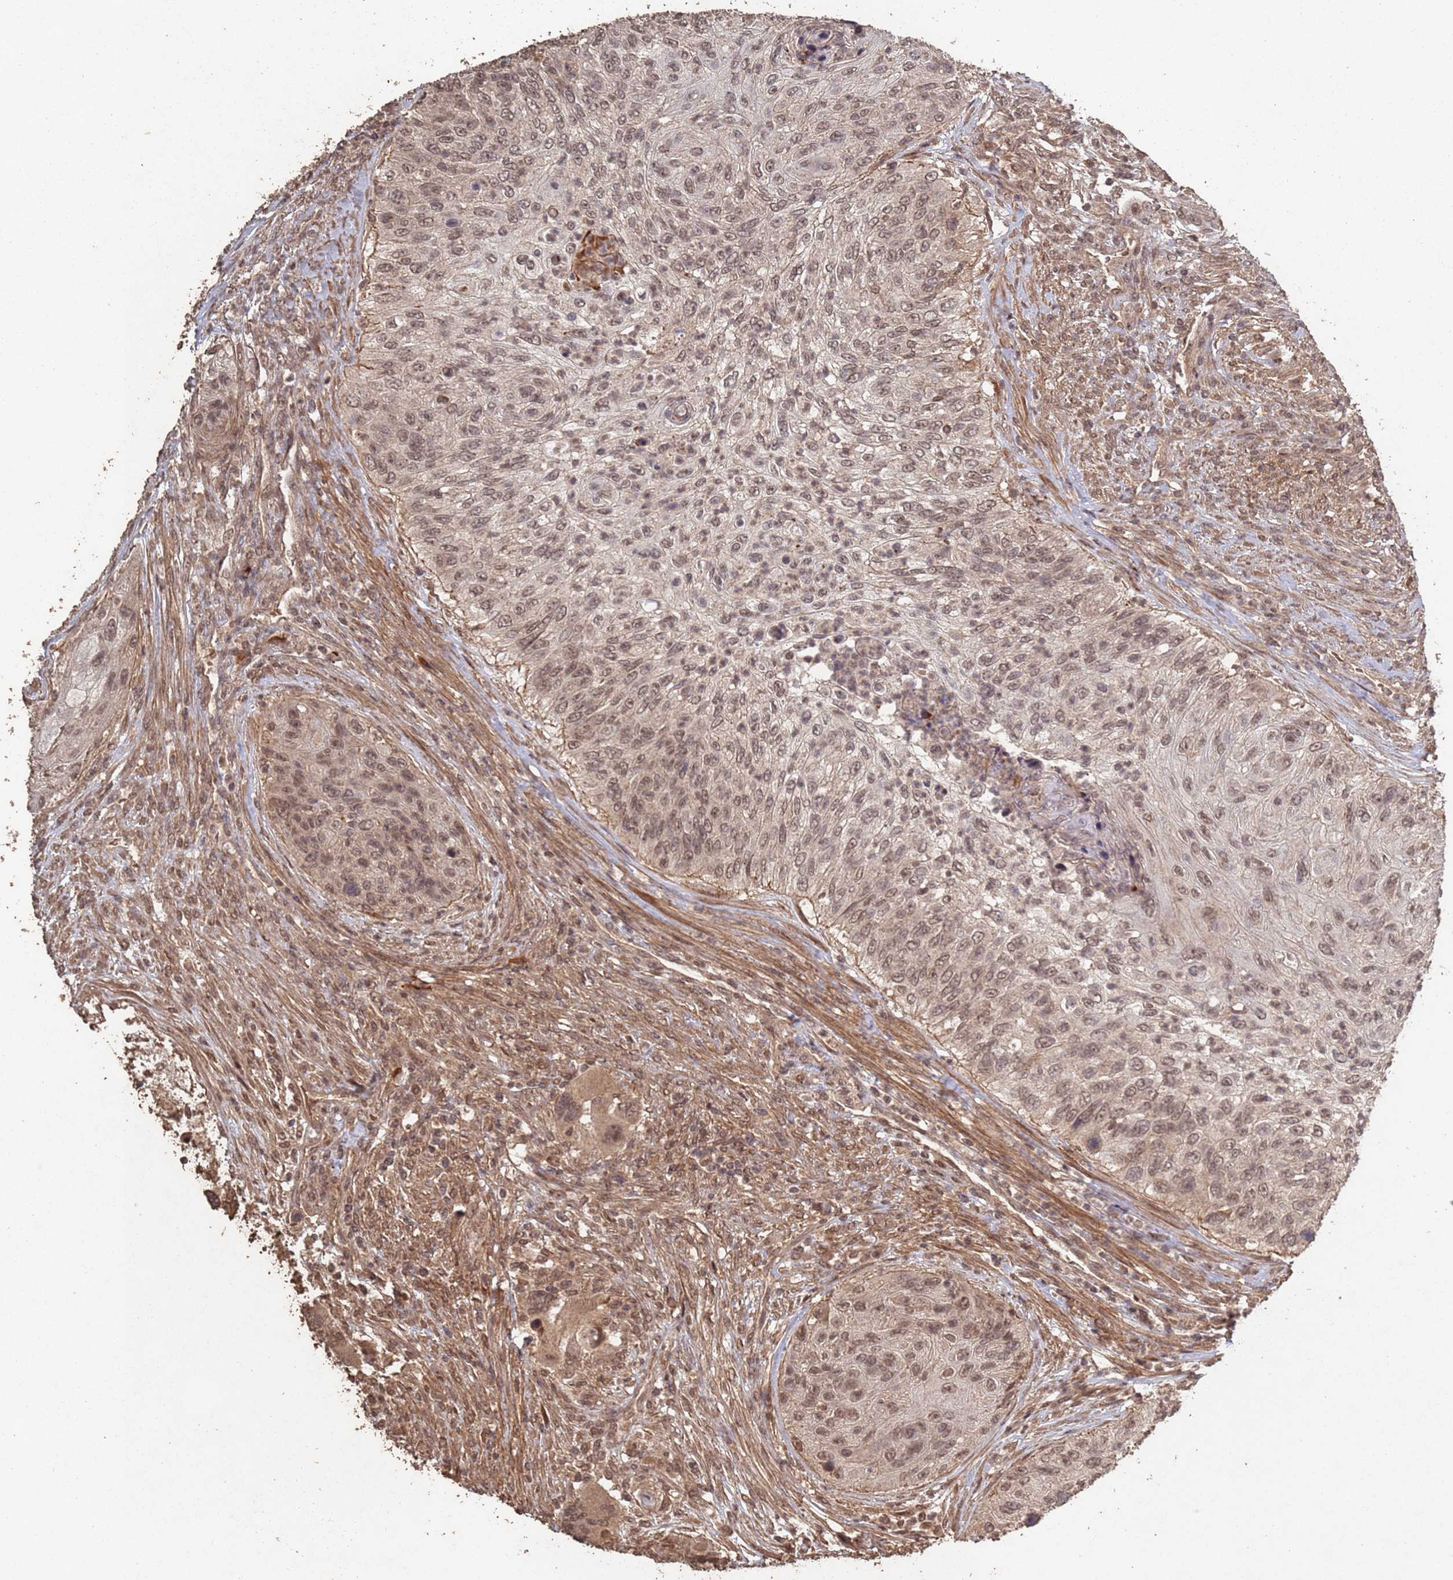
{"staining": {"intensity": "moderate", "quantity": ">75%", "location": "nuclear"}, "tissue": "urothelial cancer", "cell_type": "Tumor cells", "image_type": "cancer", "snomed": [{"axis": "morphology", "description": "Urothelial carcinoma, High grade"}, {"axis": "topography", "description": "Urinary bladder"}], "caption": "Immunohistochemical staining of urothelial cancer demonstrates medium levels of moderate nuclear protein positivity in about >75% of tumor cells.", "gene": "FRAT1", "patient": {"sex": "female", "age": 60}}